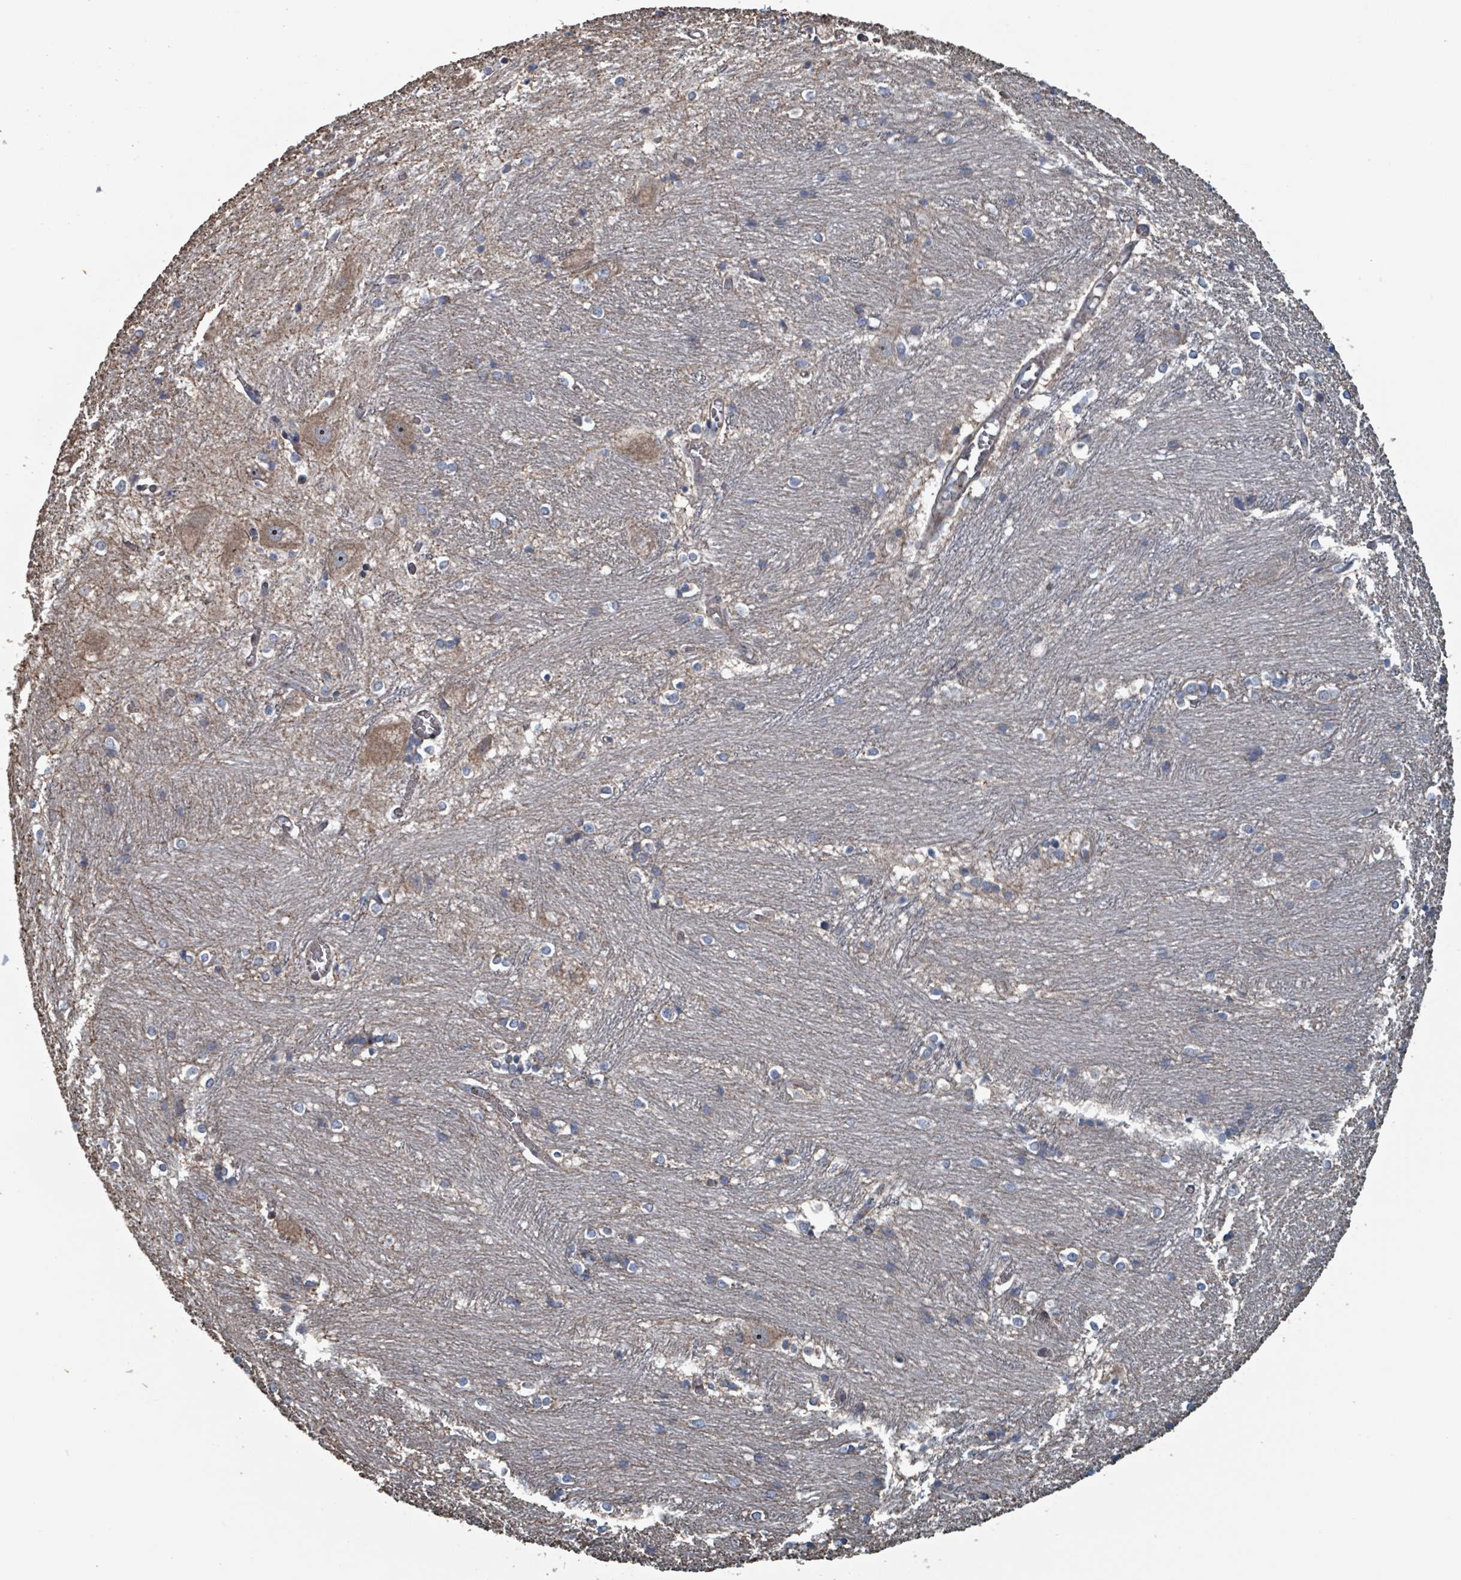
{"staining": {"intensity": "weak", "quantity": "<25%", "location": "cytoplasmic/membranous"}, "tissue": "caudate", "cell_type": "Glial cells", "image_type": "normal", "snomed": [{"axis": "morphology", "description": "Normal tissue, NOS"}, {"axis": "topography", "description": "Lateral ventricle wall"}], "caption": "DAB immunohistochemical staining of benign human caudate shows no significant expression in glial cells.", "gene": "MRPL4", "patient": {"sex": "male", "age": 37}}